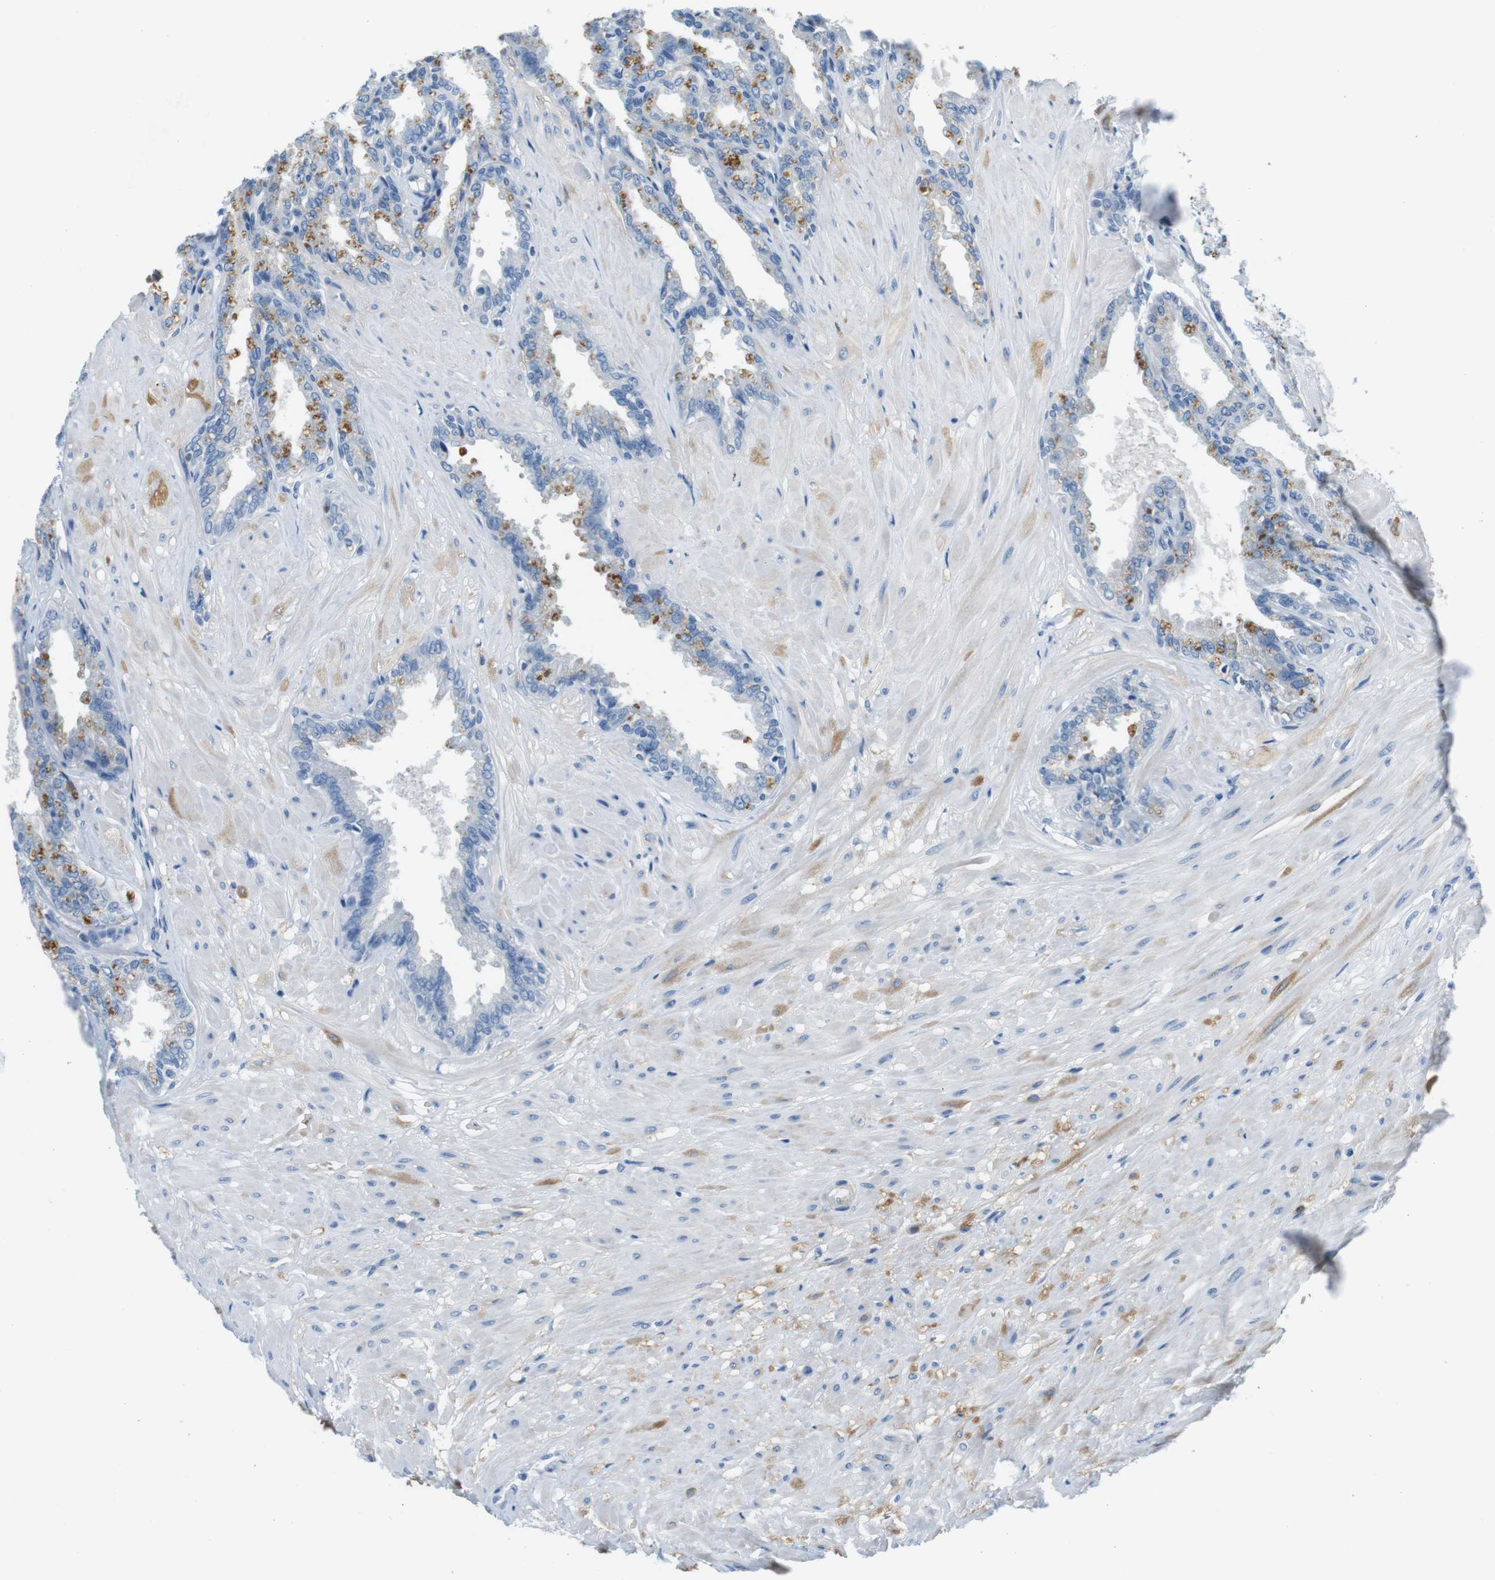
{"staining": {"intensity": "moderate", "quantity": "<25%", "location": "cytoplasmic/membranous"}, "tissue": "seminal vesicle", "cell_type": "Glandular cells", "image_type": "normal", "snomed": [{"axis": "morphology", "description": "Normal tissue, NOS"}, {"axis": "topography", "description": "Seminal veicle"}], "caption": "A photomicrograph of human seminal vesicle stained for a protein displays moderate cytoplasmic/membranous brown staining in glandular cells. The staining is performed using DAB brown chromogen to label protein expression. The nuclei are counter-stained blue using hematoxylin.", "gene": "IGHD", "patient": {"sex": "male", "age": 46}}